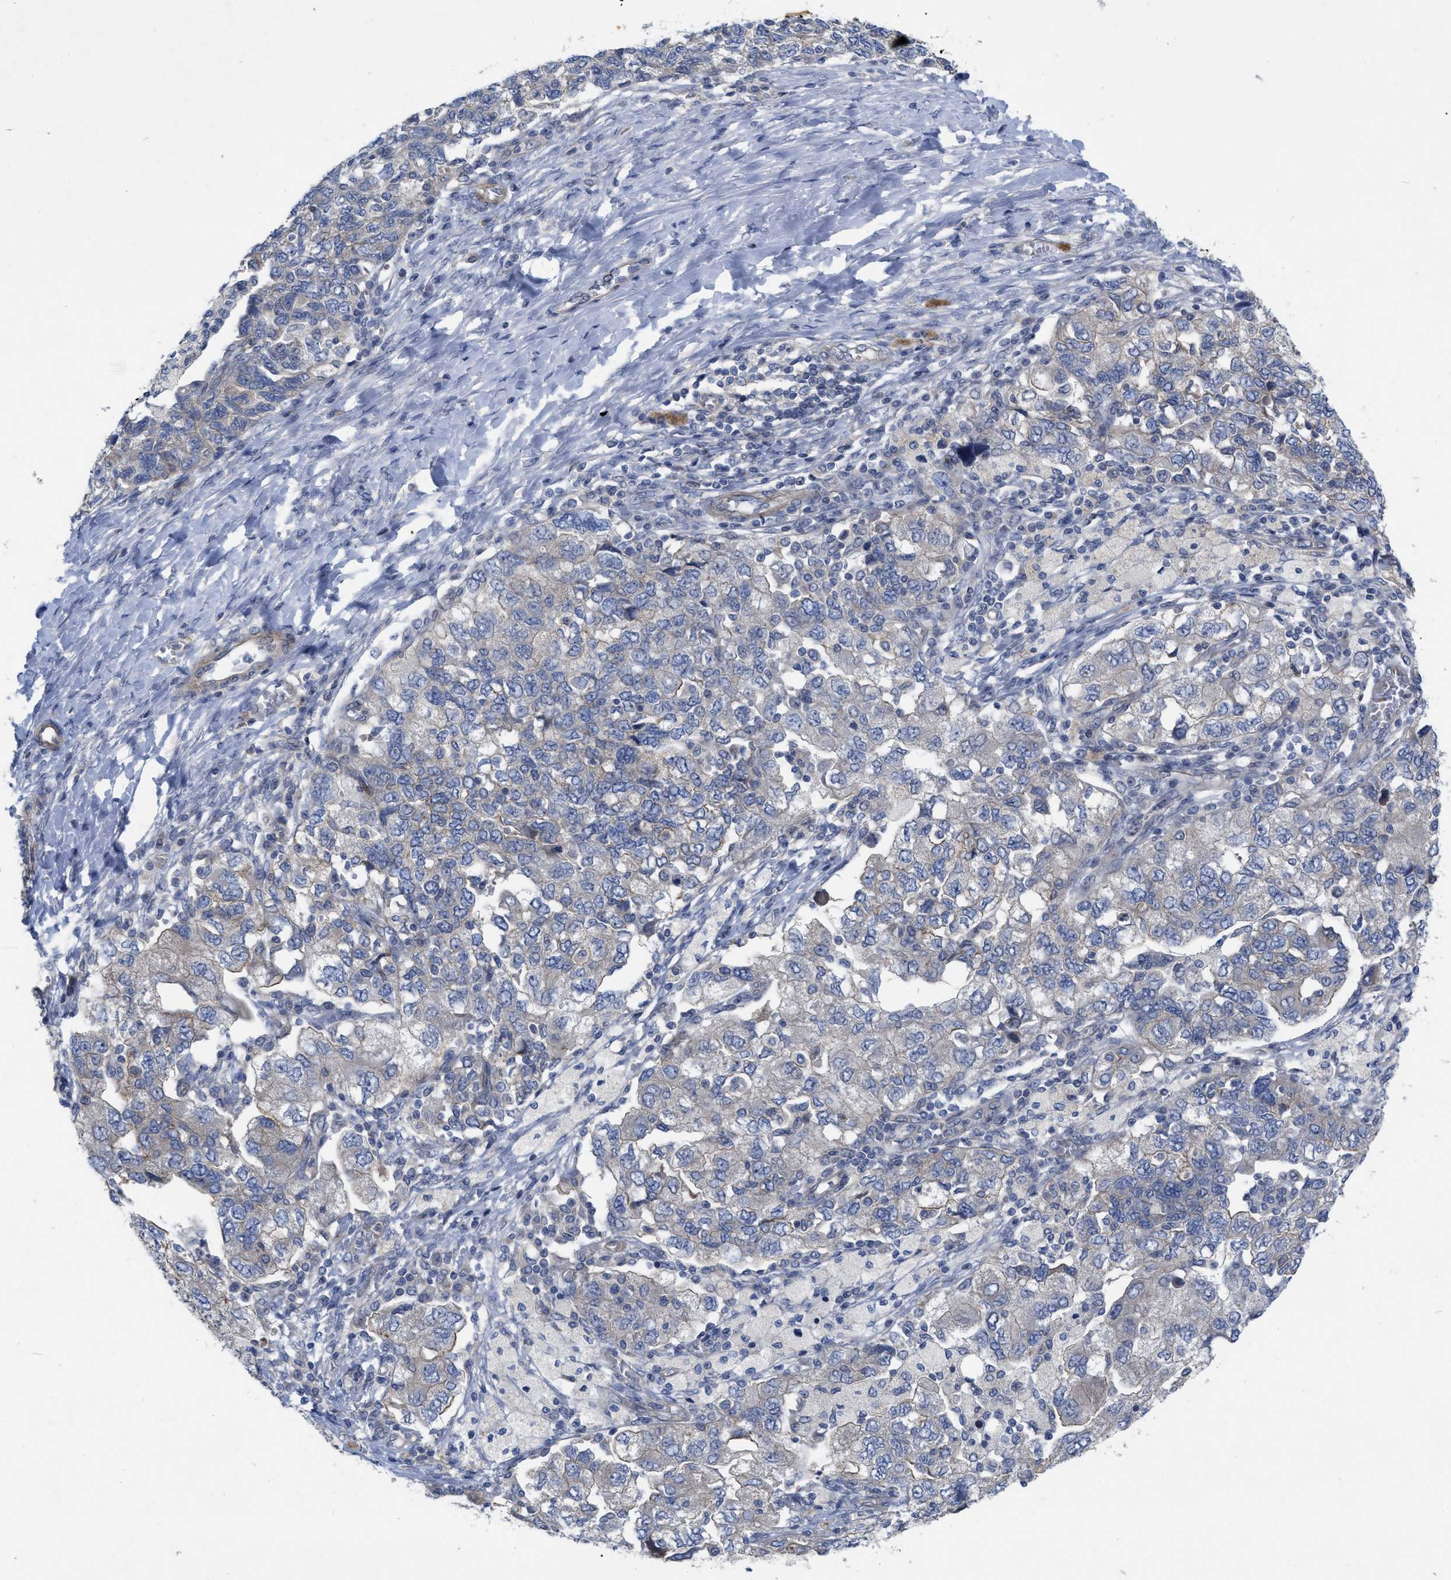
{"staining": {"intensity": "negative", "quantity": "none", "location": "none"}, "tissue": "ovarian cancer", "cell_type": "Tumor cells", "image_type": "cancer", "snomed": [{"axis": "morphology", "description": "Carcinoma, NOS"}, {"axis": "morphology", "description": "Cystadenocarcinoma, serous, NOS"}, {"axis": "topography", "description": "Ovary"}], "caption": "The immunohistochemistry (IHC) histopathology image has no significant expression in tumor cells of serous cystadenocarcinoma (ovarian) tissue.", "gene": "NDEL1", "patient": {"sex": "female", "age": 69}}